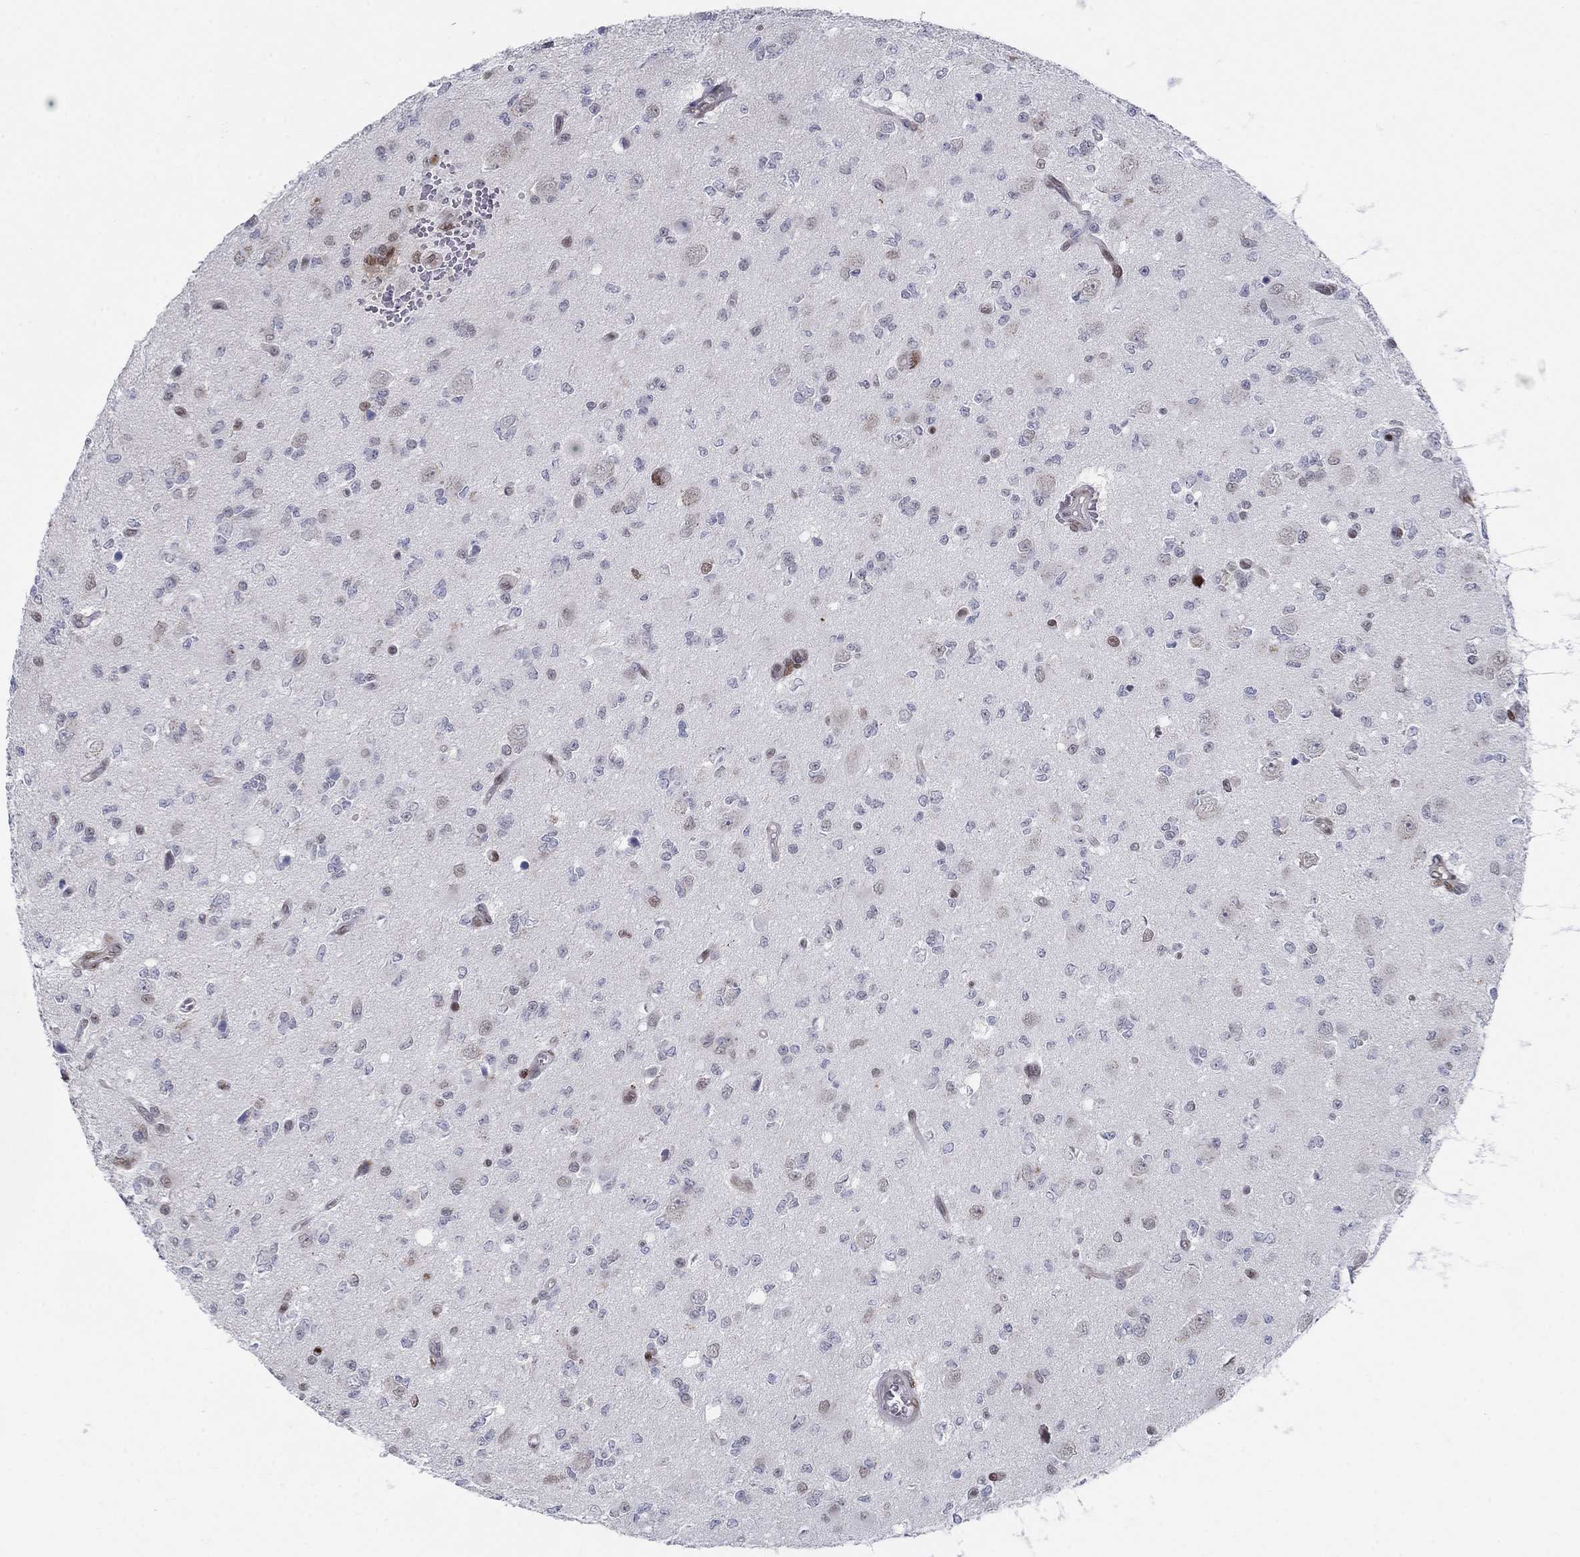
{"staining": {"intensity": "negative", "quantity": "none", "location": "none"}, "tissue": "glioma", "cell_type": "Tumor cells", "image_type": "cancer", "snomed": [{"axis": "morphology", "description": "Glioma, malignant, Low grade"}, {"axis": "topography", "description": "Brain"}], "caption": "This is an IHC histopathology image of malignant glioma (low-grade). There is no positivity in tumor cells.", "gene": "CENPE", "patient": {"sex": "female", "age": 45}}